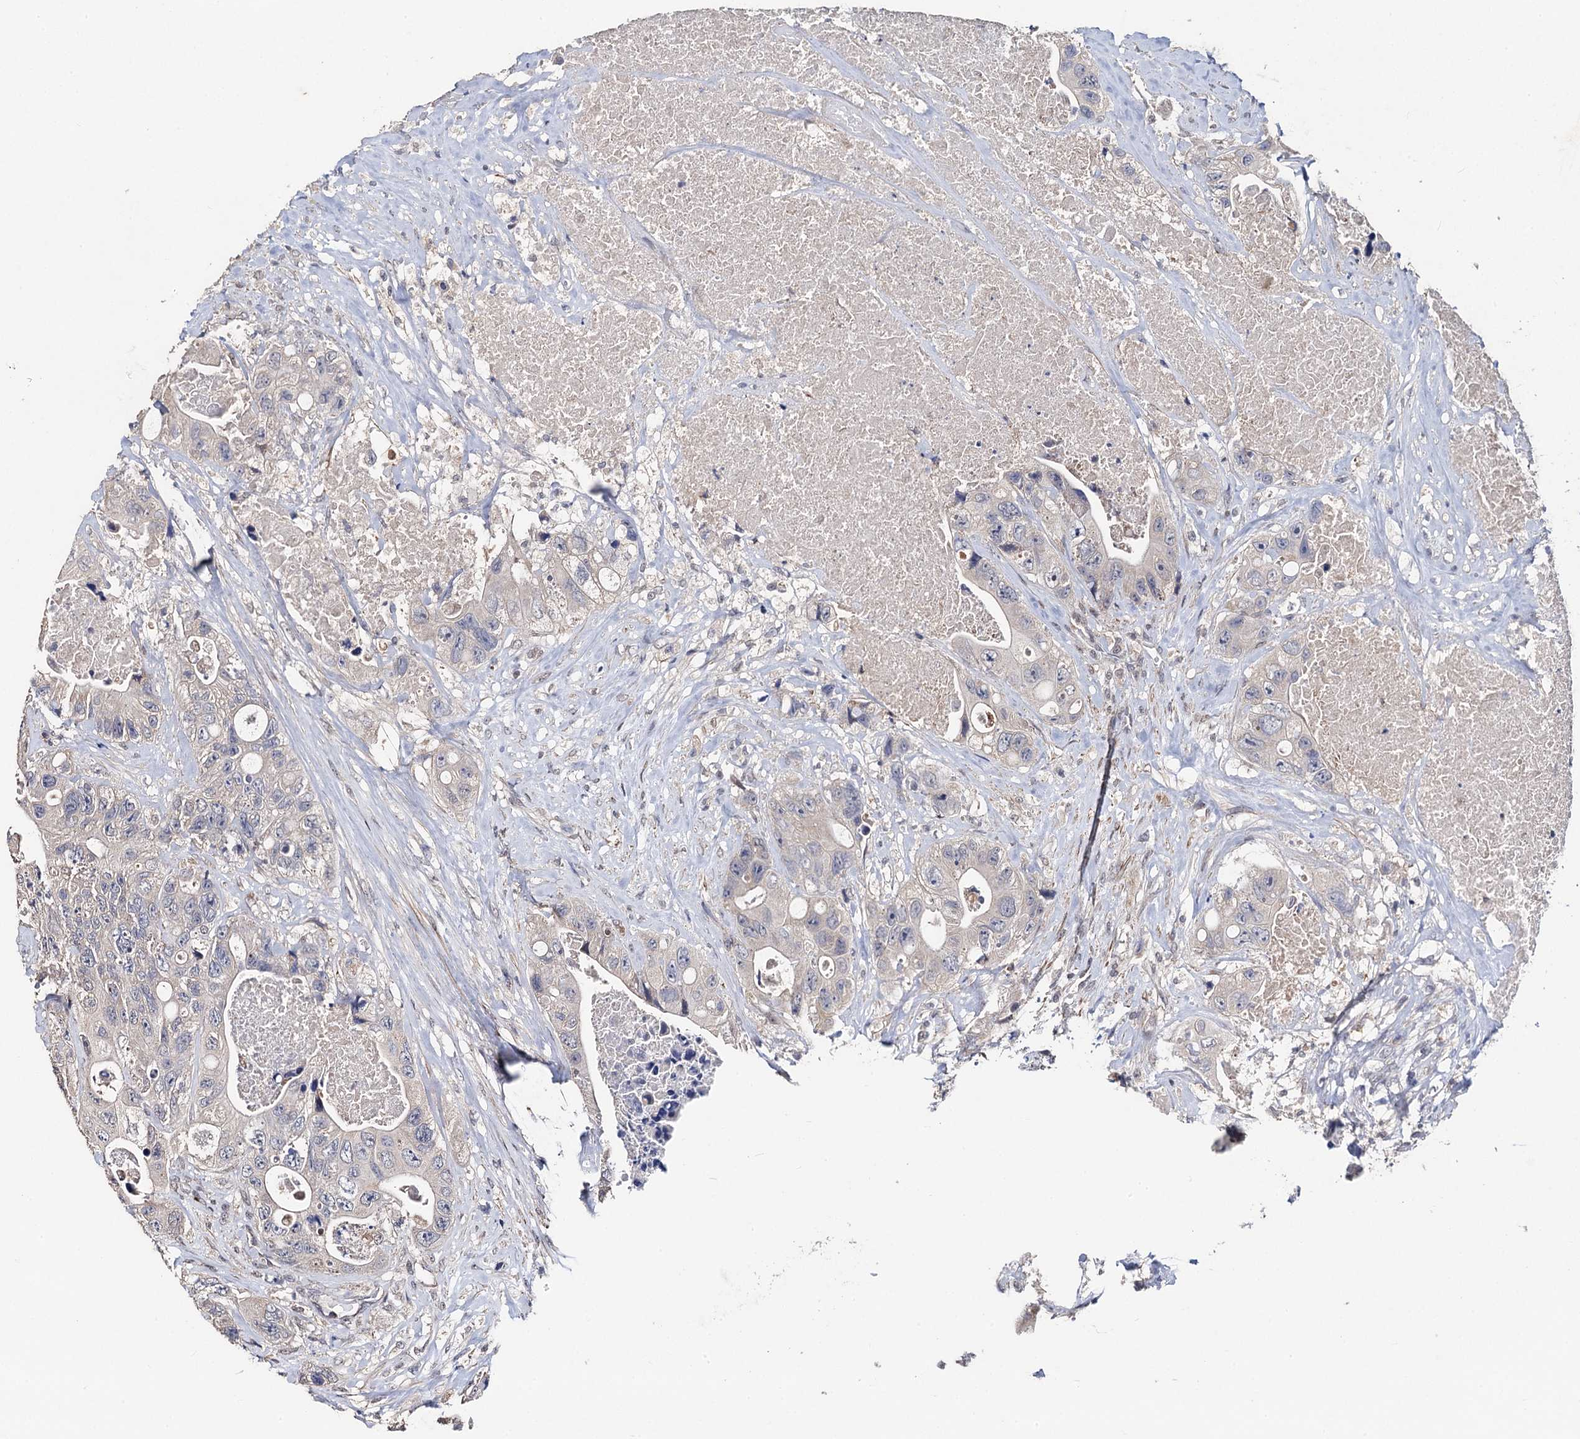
{"staining": {"intensity": "negative", "quantity": "none", "location": "none"}, "tissue": "colorectal cancer", "cell_type": "Tumor cells", "image_type": "cancer", "snomed": [{"axis": "morphology", "description": "Adenocarcinoma, NOS"}, {"axis": "topography", "description": "Colon"}], "caption": "This photomicrograph is of adenocarcinoma (colorectal) stained with IHC to label a protein in brown with the nuclei are counter-stained blue. There is no positivity in tumor cells.", "gene": "PPTC7", "patient": {"sex": "female", "age": 46}}